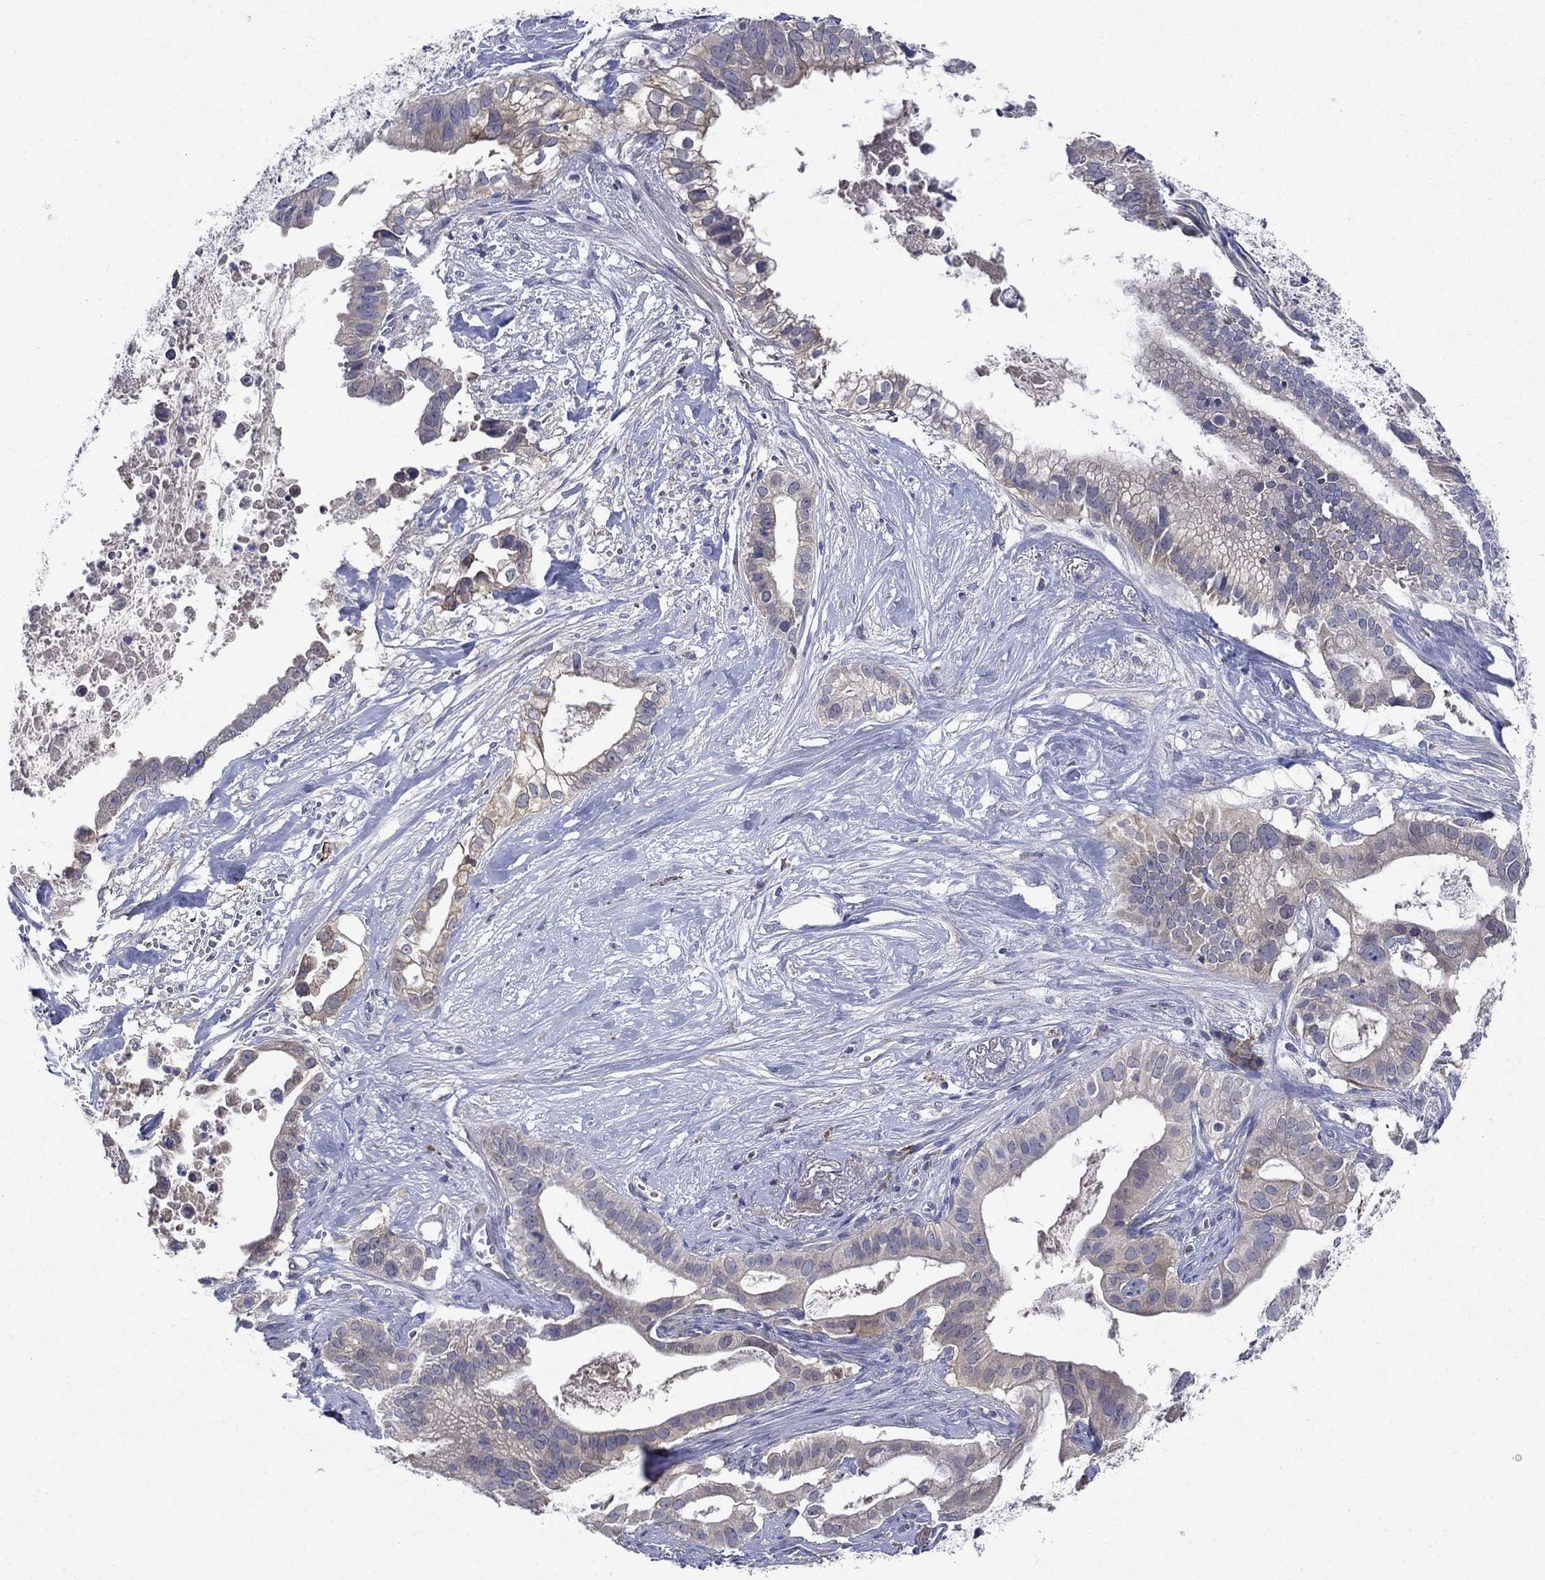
{"staining": {"intensity": "negative", "quantity": "none", "location": "none"}, "tissue": "pancreatic cancer", "cell_type": "Tumor cells", "image_type": "cancer", "snomed": [{"axis": "morphology", "description": "Adenocarcinoma, NOS"}, {"axis": "topography", "description": "Pancreas"}], "caption": "Immunohistochemical staining of human pancreatic cancer (adenocarcinoma) exhibits no significant staining in tumor cells. (DAB IHC visualized using brightfield microscopy, high magnification).", "gene": "SULT2B1", "patient": {"sex": "male", "age": 61}}